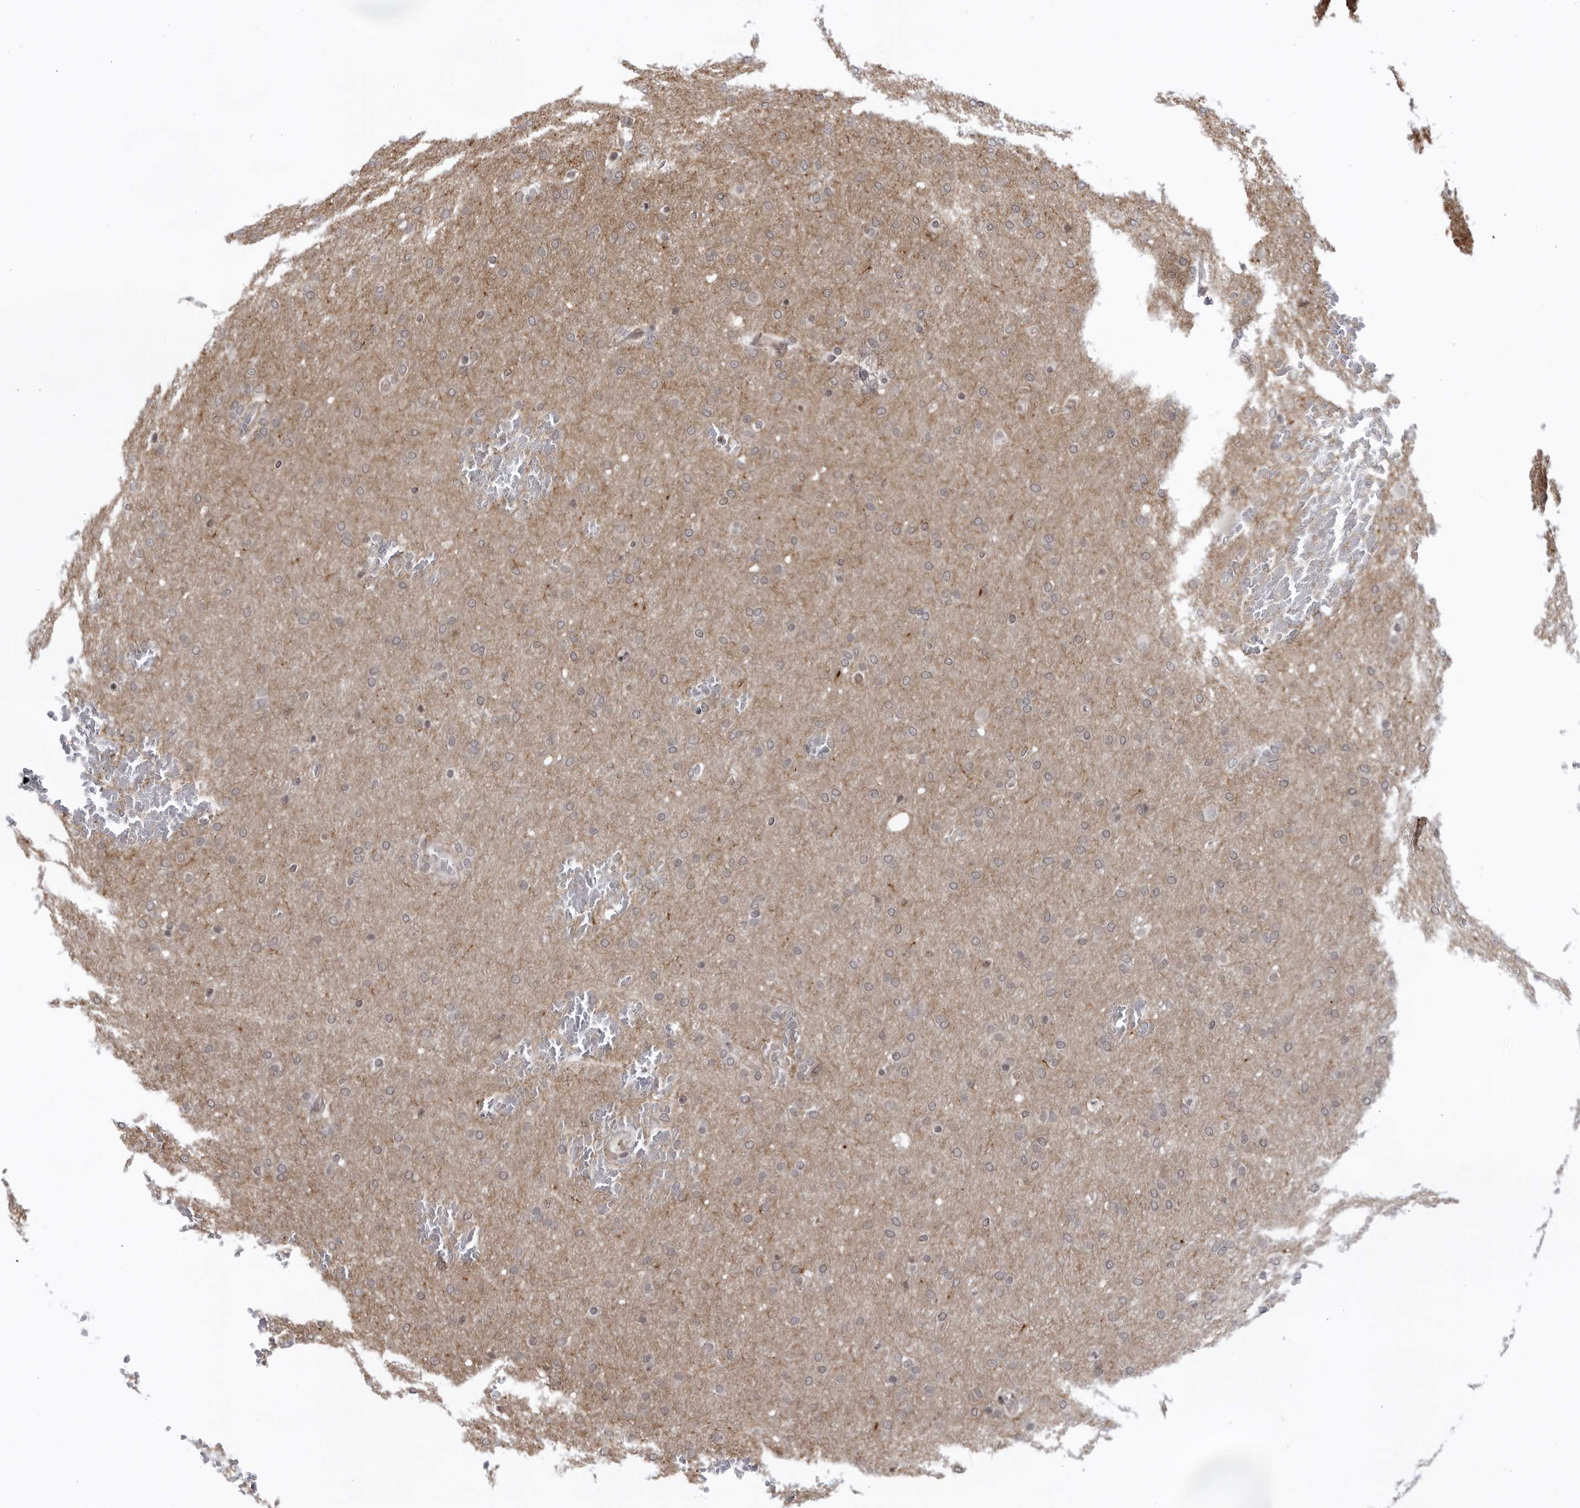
{"staining": {"intensity": "weak", "quantity": ">75%", "location": "cytoplasmic/membranous"}, "tissue": "glioma", "cell_type": "Tumor cells", "image_type": "cancer", "snomed": [{"axis": "morphology", "description": "Glioma, malignant, Low grade"}, {"axis": "topography", "description": "Brain"}], "caption": "Protein expression analysis of malignant glioma (low-grade) reveals weak cytoplasmic/membranous expression in about >75% of tumor cells. The protein is stained brown, and the nuclei are stained in blue (DAB (3,3'-diaminobenzidine) IHC with brightfield microscopy, high magnification).", "gene": "ITGB3BP", "patient": {"sex": "female", "age": 37}}